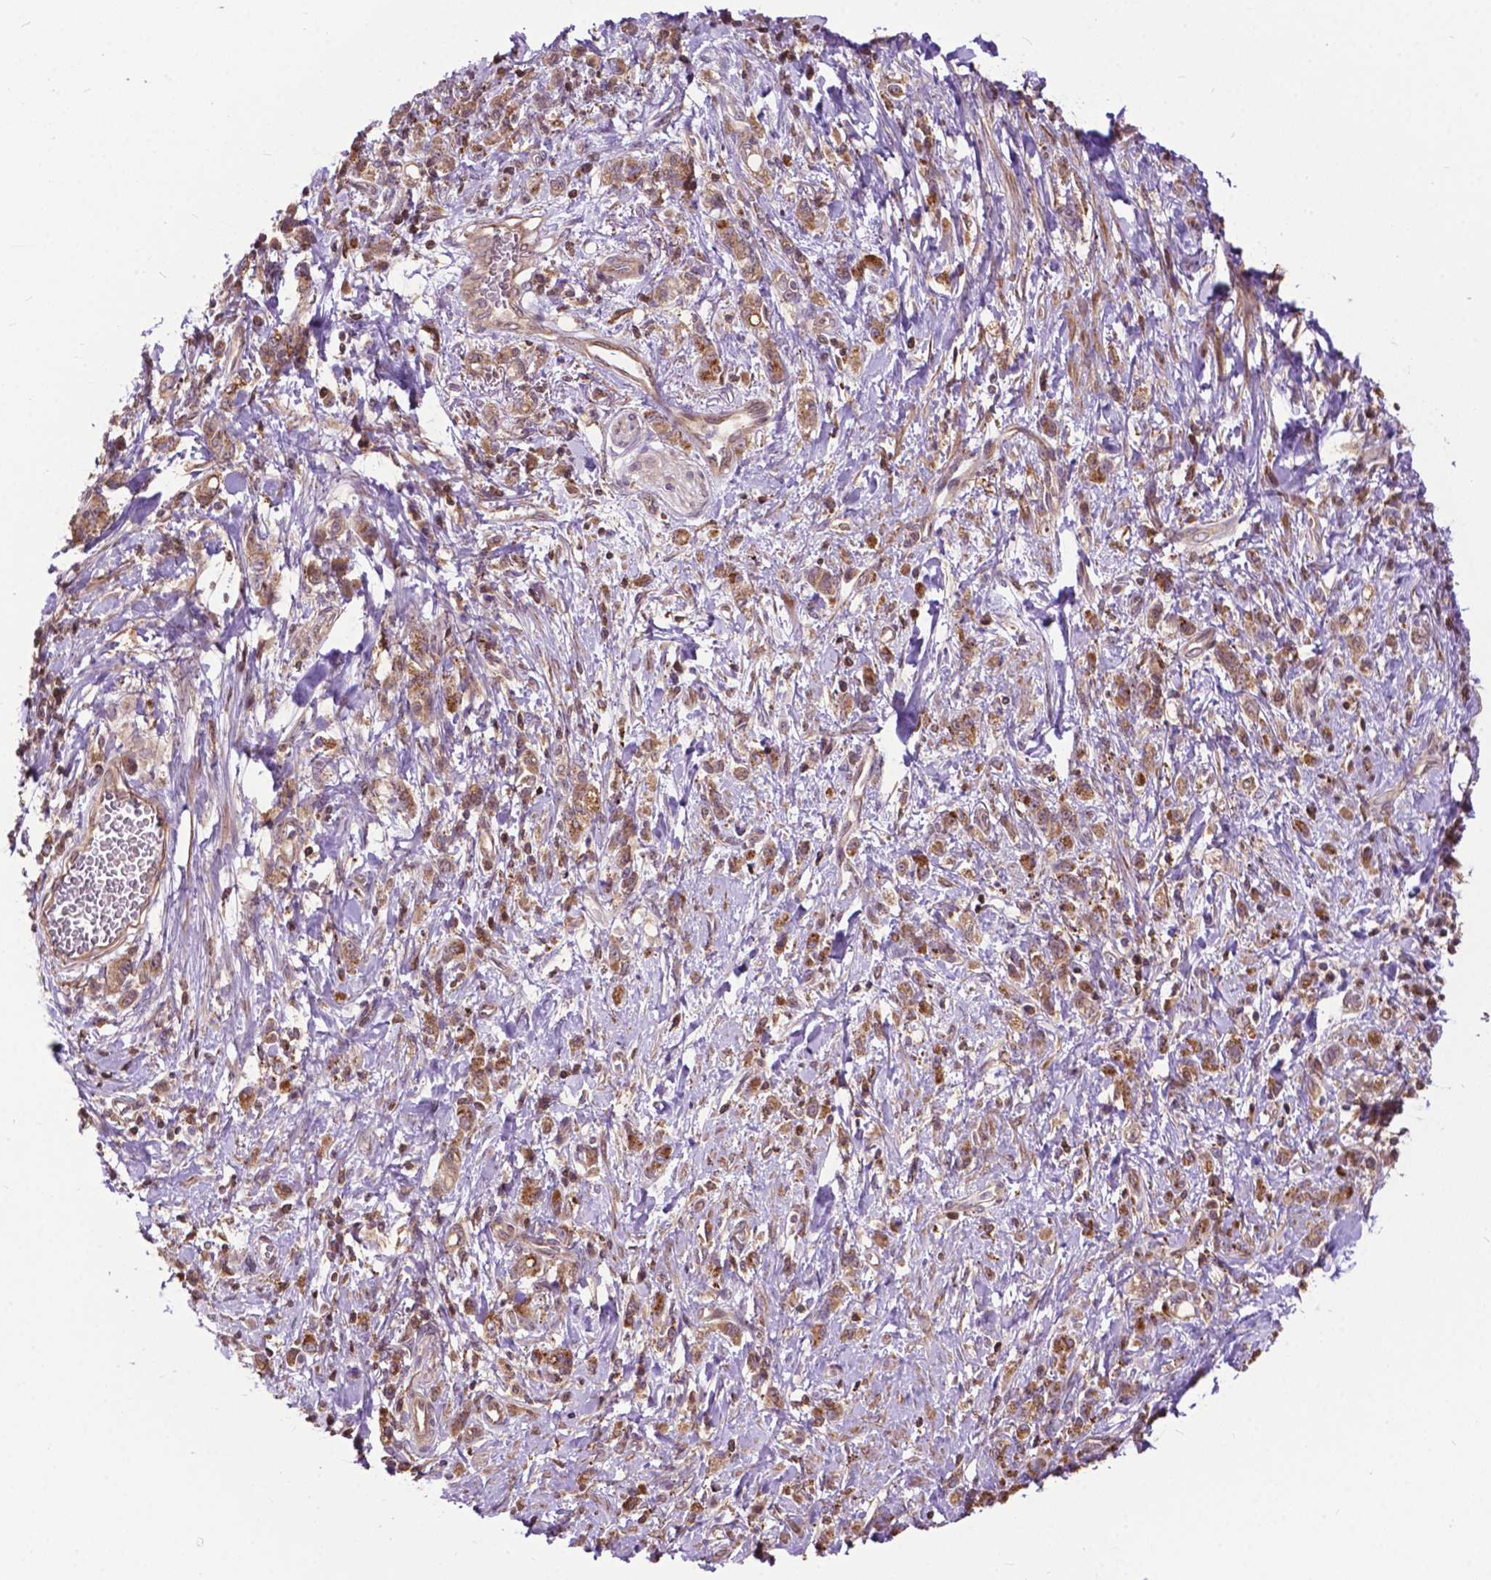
{"staining": {"intensity": "moderate", "quantity": ">75%", "location": "cytoplasmic/membranous"}, "tissue": "stomach cancer", "cell_type": "Tumor cells", "image_type": "cancer", "snomed": [{"axis": "morphology", "description": "Adenocarcinoma, NOS"}, {"axis": "topography", "description": "Stomach"}], "caption": "IHC (DAB (3,3'-diaminobenzidine)) staining of stomach cancer (adenocarcinoma) shows moderate cytoplasmic/membranous protein expression in approximately >75% of tumor cells. (Brightfield microscopy of DAB IHC at high magnification).", "gene": "CHMP4A", "patient": {"sex": "male", "age": 77}}